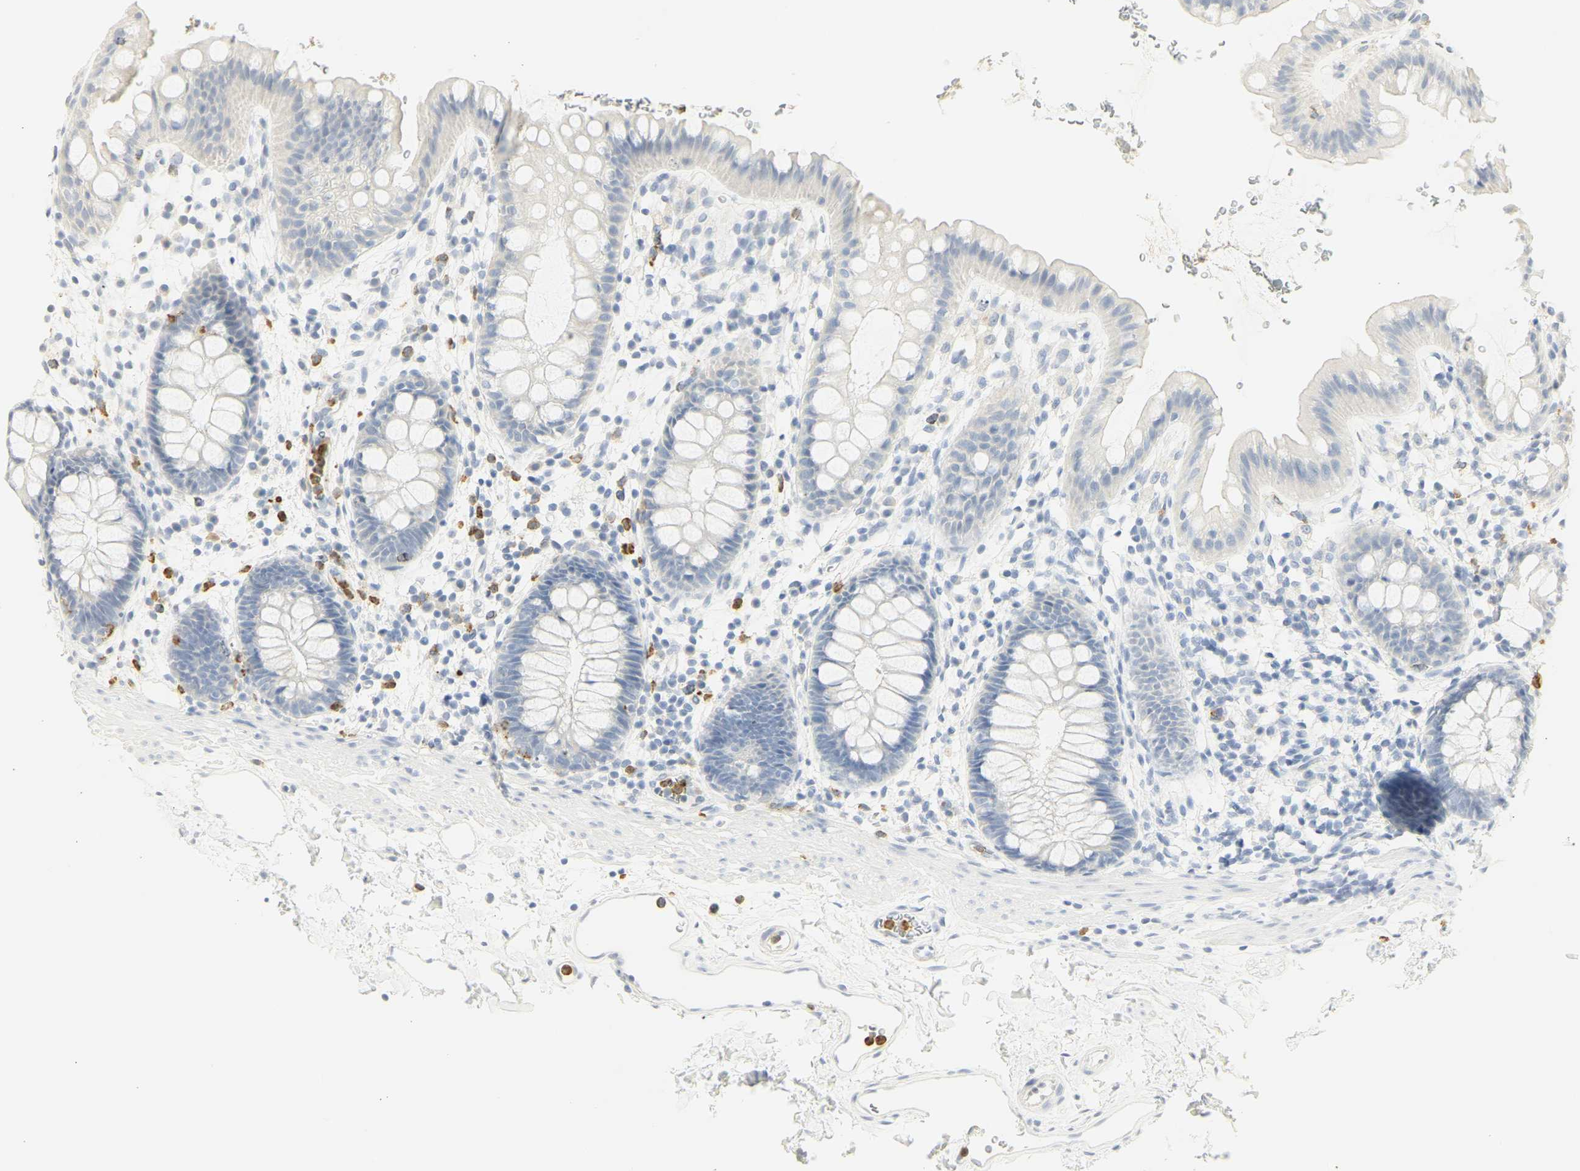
{"staining": {"intensity": "negative", "quantity": "none", "location": "none"}, "tissue": "rectum", "cell_type": "Glandular cells", "image_type": "normal", "snomed": [{"axis": "morphology", "description": "Normal tissue, NOS"}, {"axis": "topography", "description": "Rectum"}], "caption": "High power microscopy micrograph of an immunohistochemistry histopathology image of benign rectum, revealing no significant expression in glandular cells.", "gene": "MPO", "patient": {"sex": "female", "age": 24}}